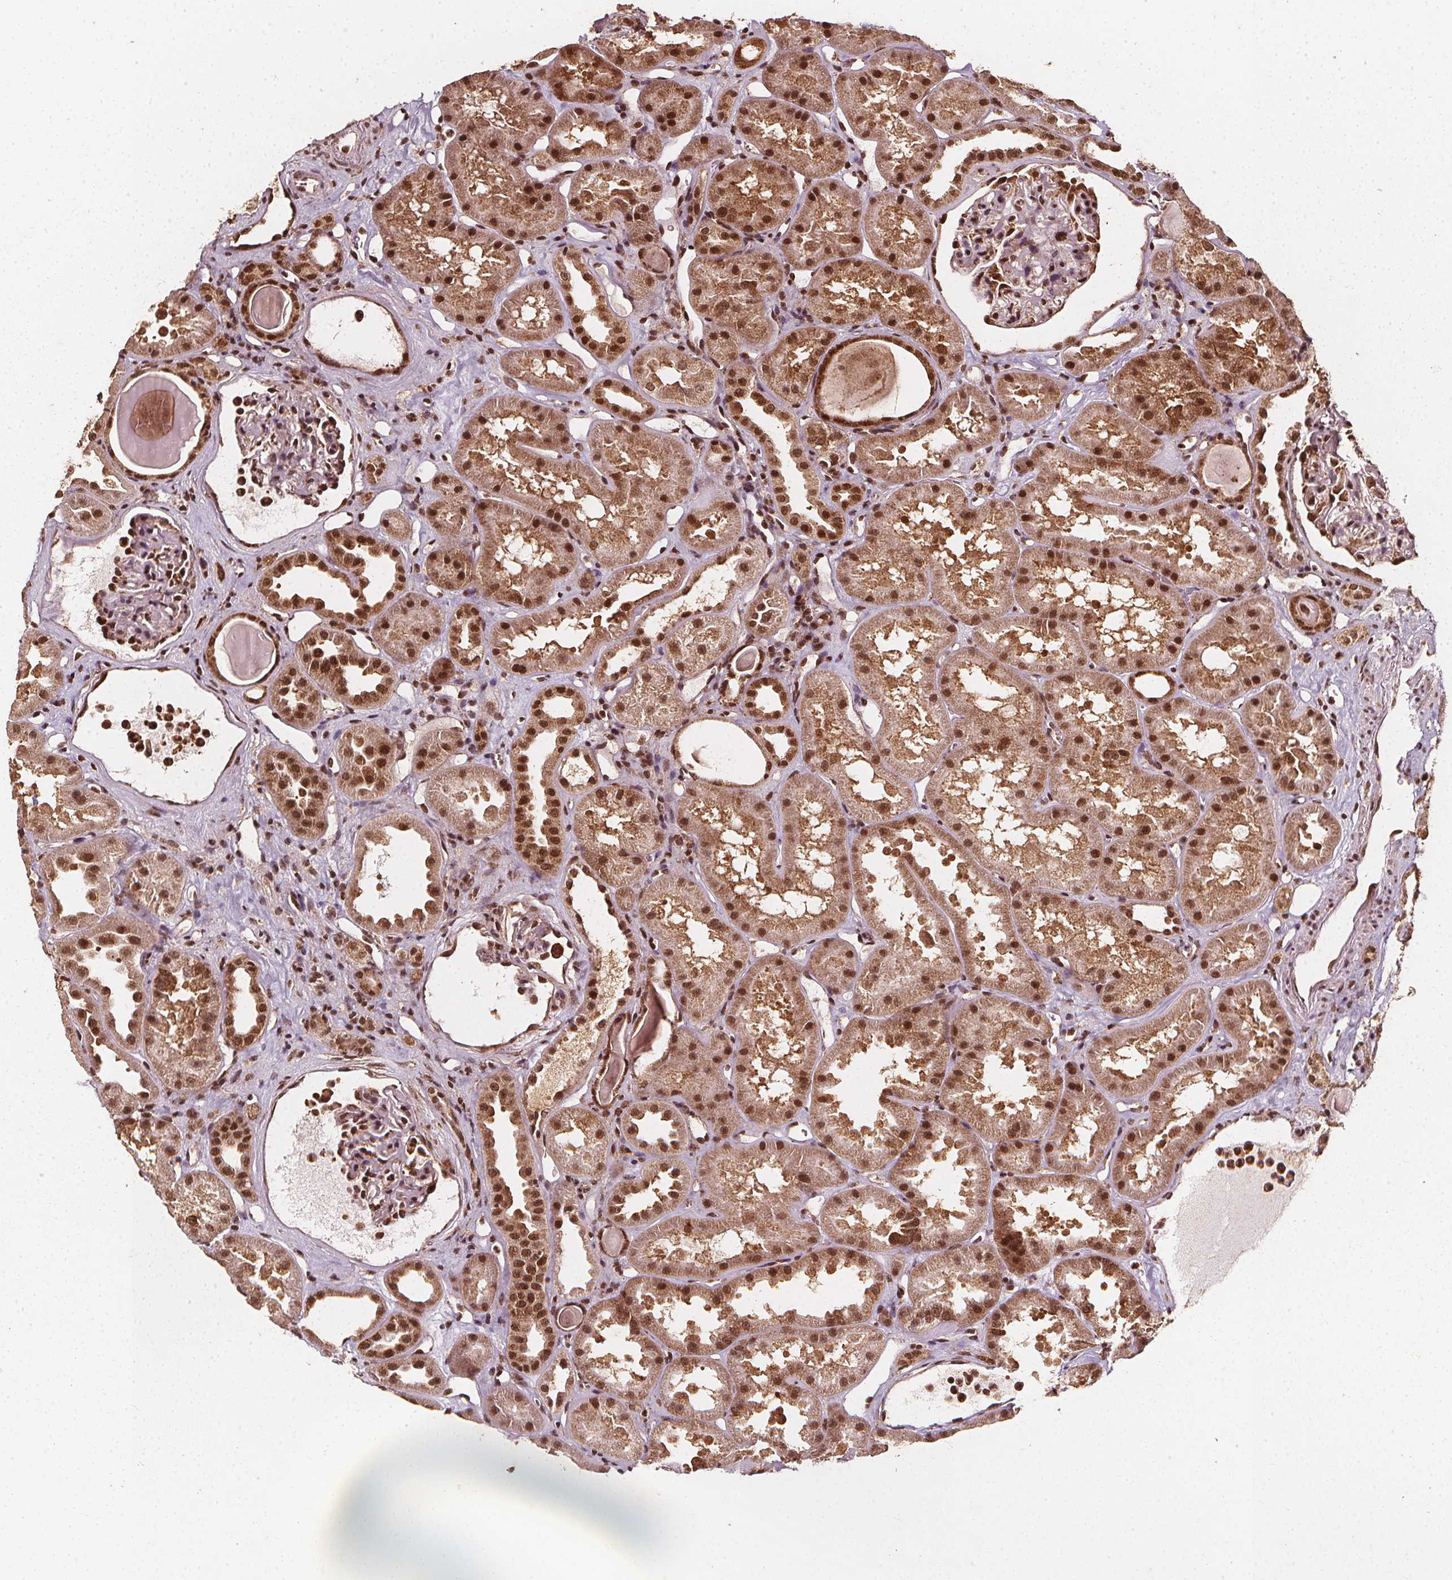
{"staining": {"intensity": "strong", "quantity": "25%-75%", "location": "nuclear"}, "tissue": "kidney", "cell_type": "Cells in glomeruli", "image_type": "normal", "snomed": [{"axis": "morphology", "description": "Normal tissue, NOS"}, {"axis": "topography", "description": "Kidney"}], "caption": "IHC (DAB) staining of normal kidney displays strong nuclear protein staining in about 25%-75% of cells in glomeruli. (DAB = brown stain, brightfield microscopy at high magnification).", "gene": "SMN1", "patient": {"sex": "male", "age": 61}}